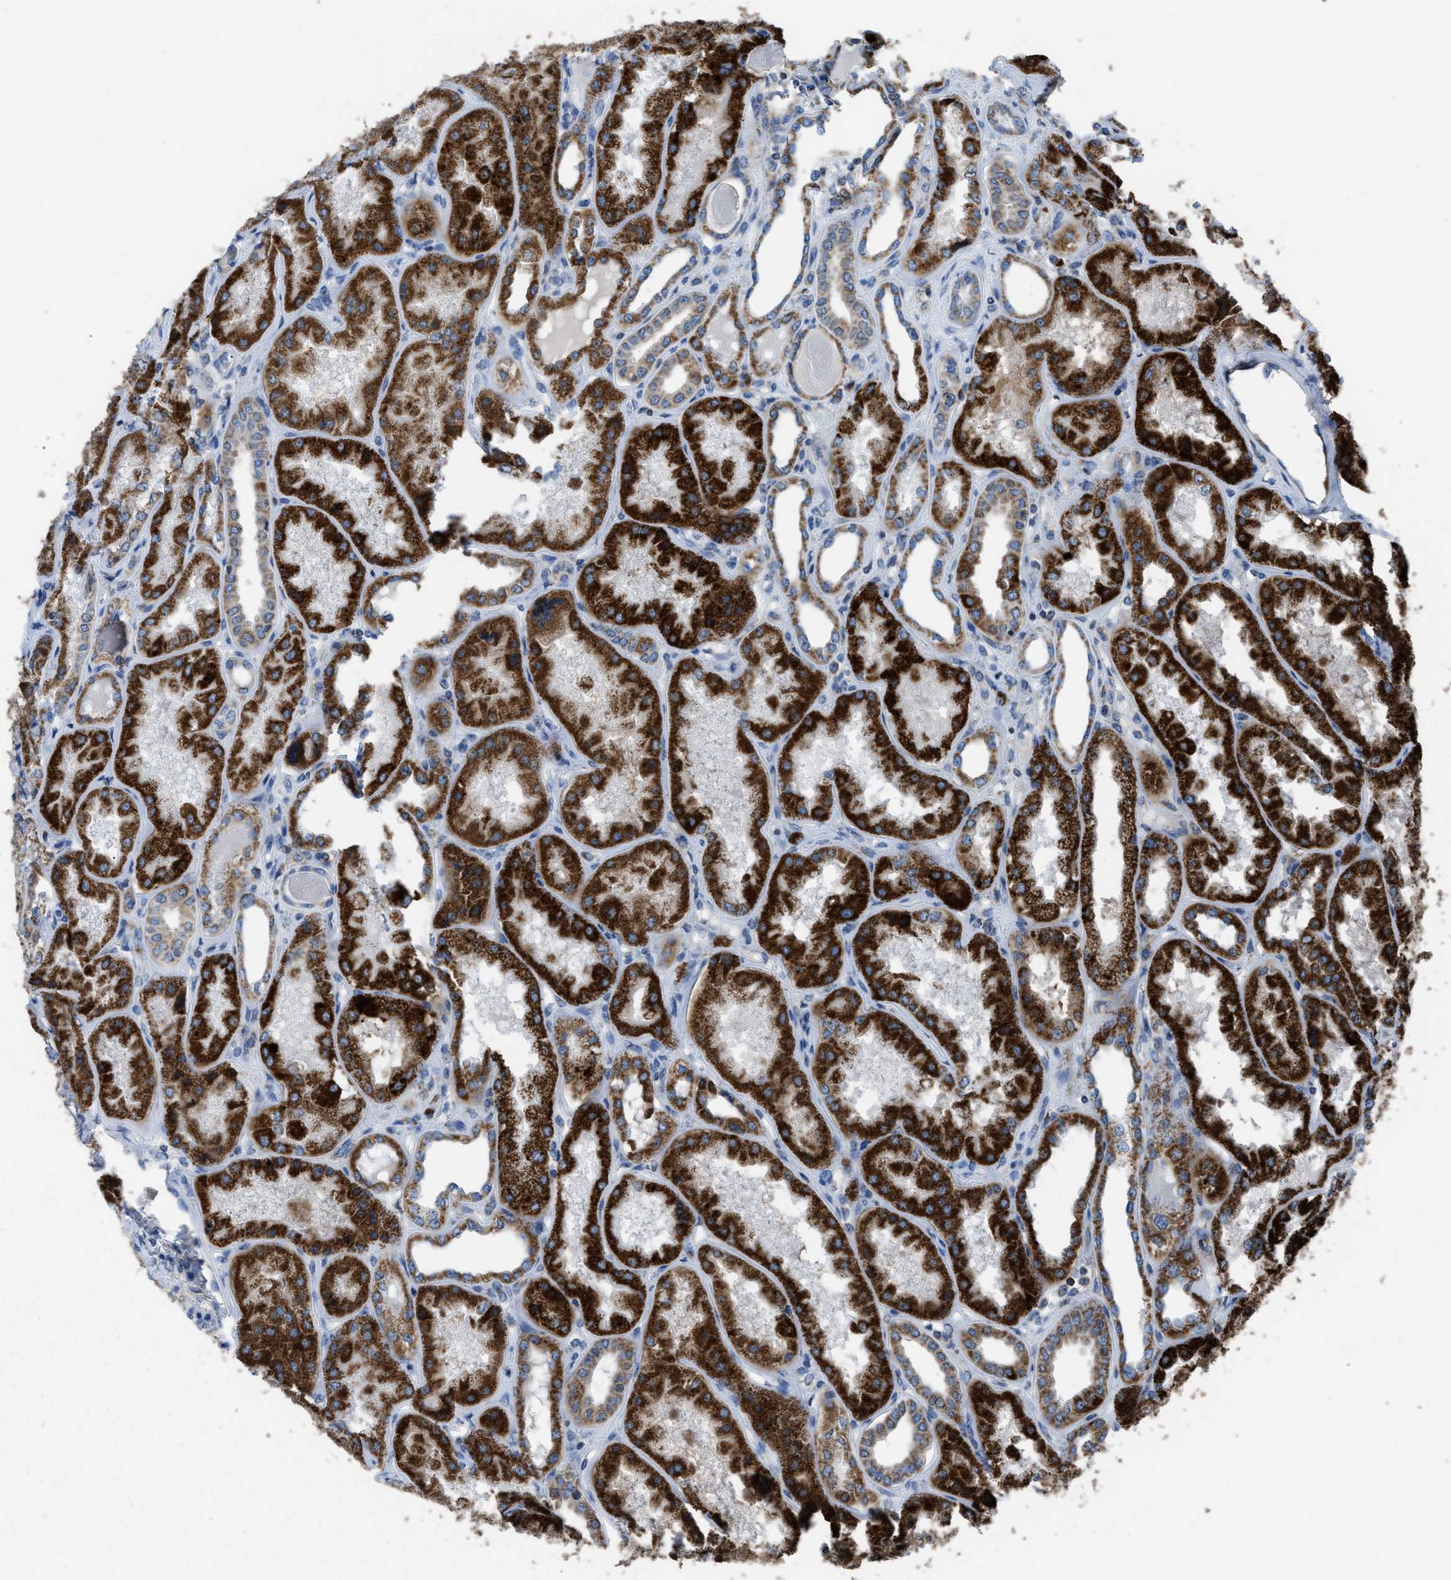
{"staining": {"intensity": "strong", "quantity": ">75%", "location": "cytoplasmic/membranous"}, "tissue": "kidney", "cell_type": "Cells in glomeruli", "image_type": "normal", "snomed": [{"axis": "morphology", "description": "Normal tissue, NOS"}, {"axis": "topography", "description": "Kidney"}], "caption": "About >75% of cells in glomeruli in unremarkable kidney exhibit strong cytoplasmic/membranous protein positivity as visualized by brown immunohistochemical staining.", "gene": "ETFB", "patient": {"sex": "female", "age": 56}}